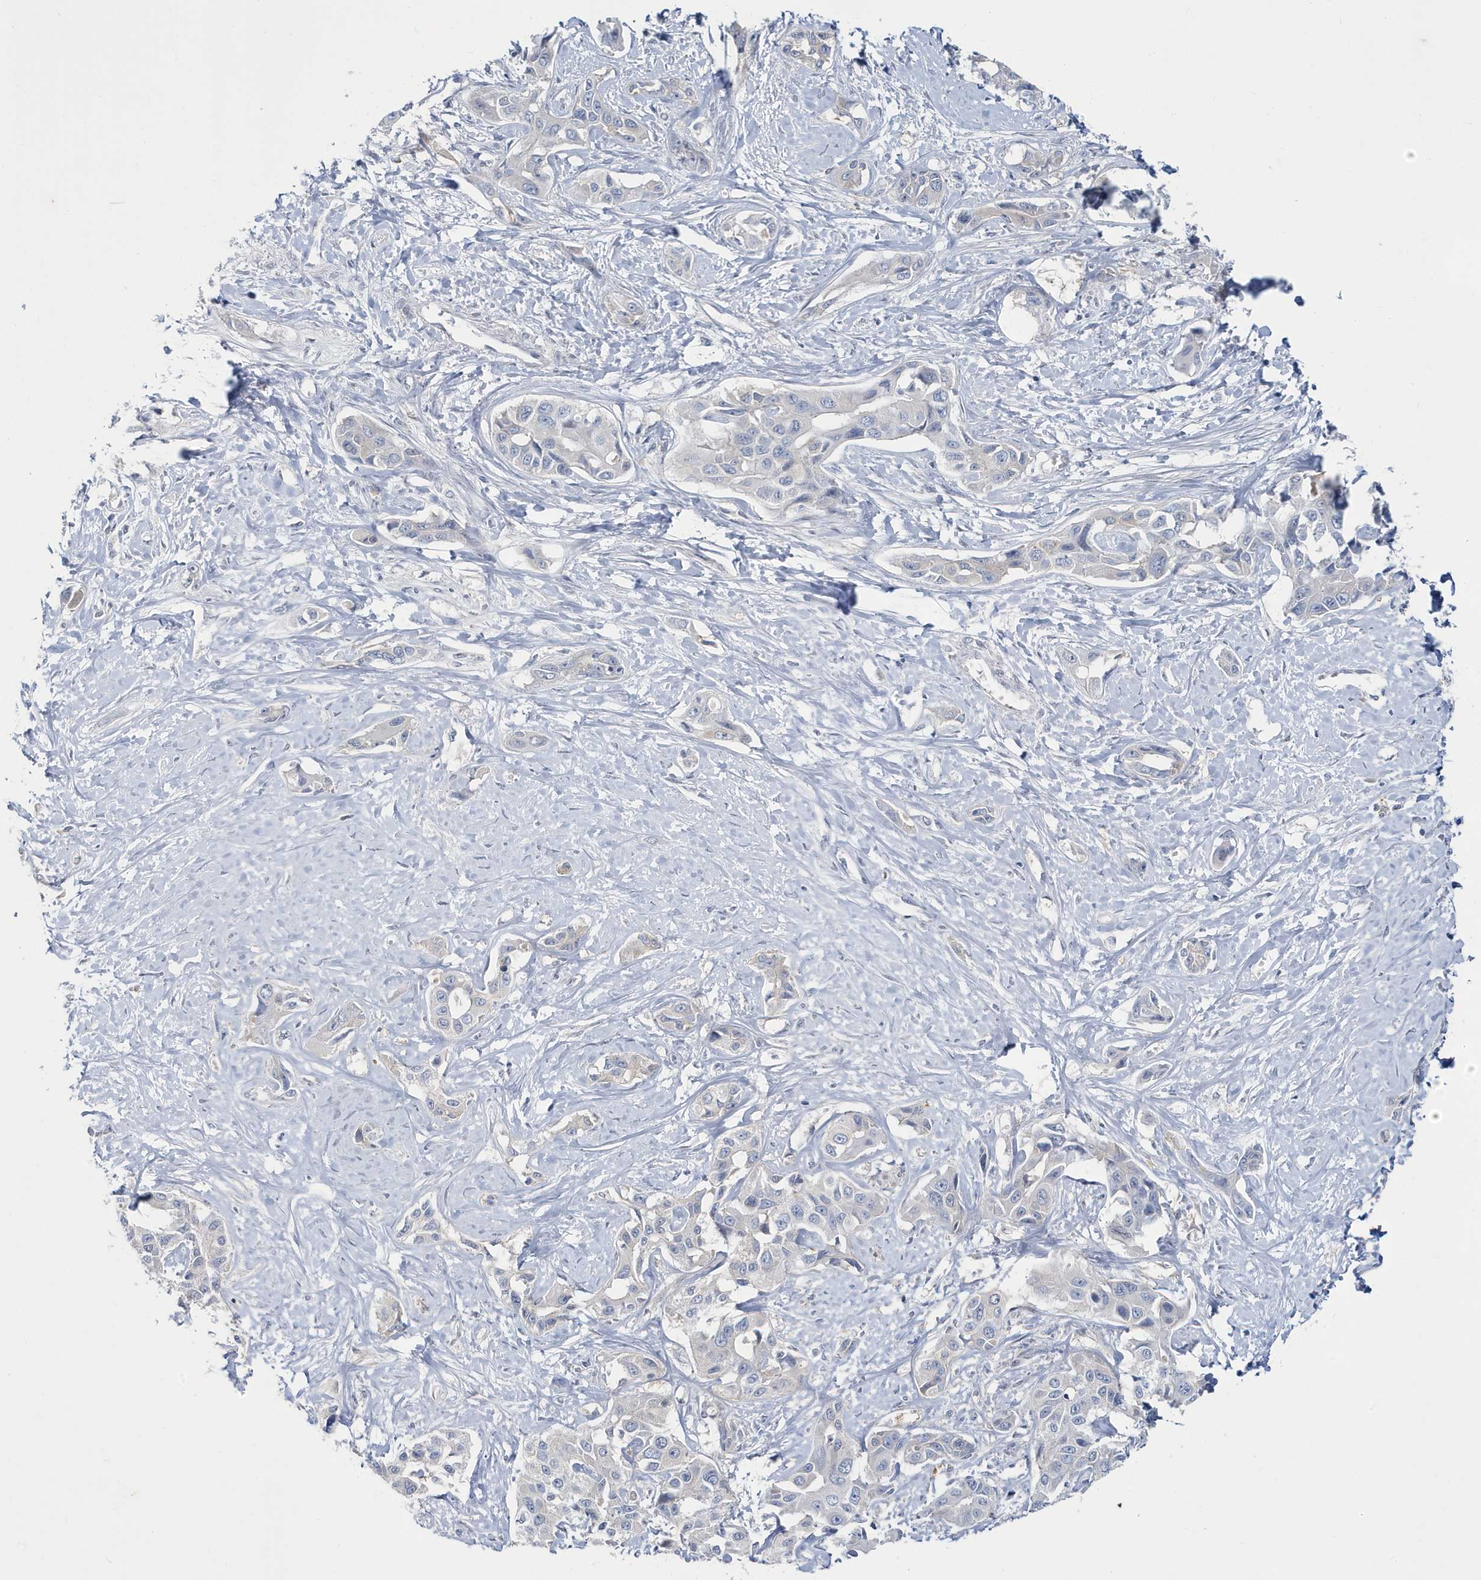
{"staining": {"intensity": "negative", "quantity": "none", "location": "none"}, "tissue": "liver cancer", "cell_type": "Tumor cells", "image_type": "cancer", "snomed": [{"axis": "morphology", "description": "Cholangiocarcinoma"}, {"axis": "topography", "description": "Liver"}], "caption": "An image of liver cholangiocarcinoma stained for a protein reveals no brown staining in tumor cells. (Brightfield microscopy of DAB (3,3'-diaminobenzidine) immunohistochemistry at high magnification).", "gene": "ZNF654", "patient": {"sex": "male", "age": 59}}